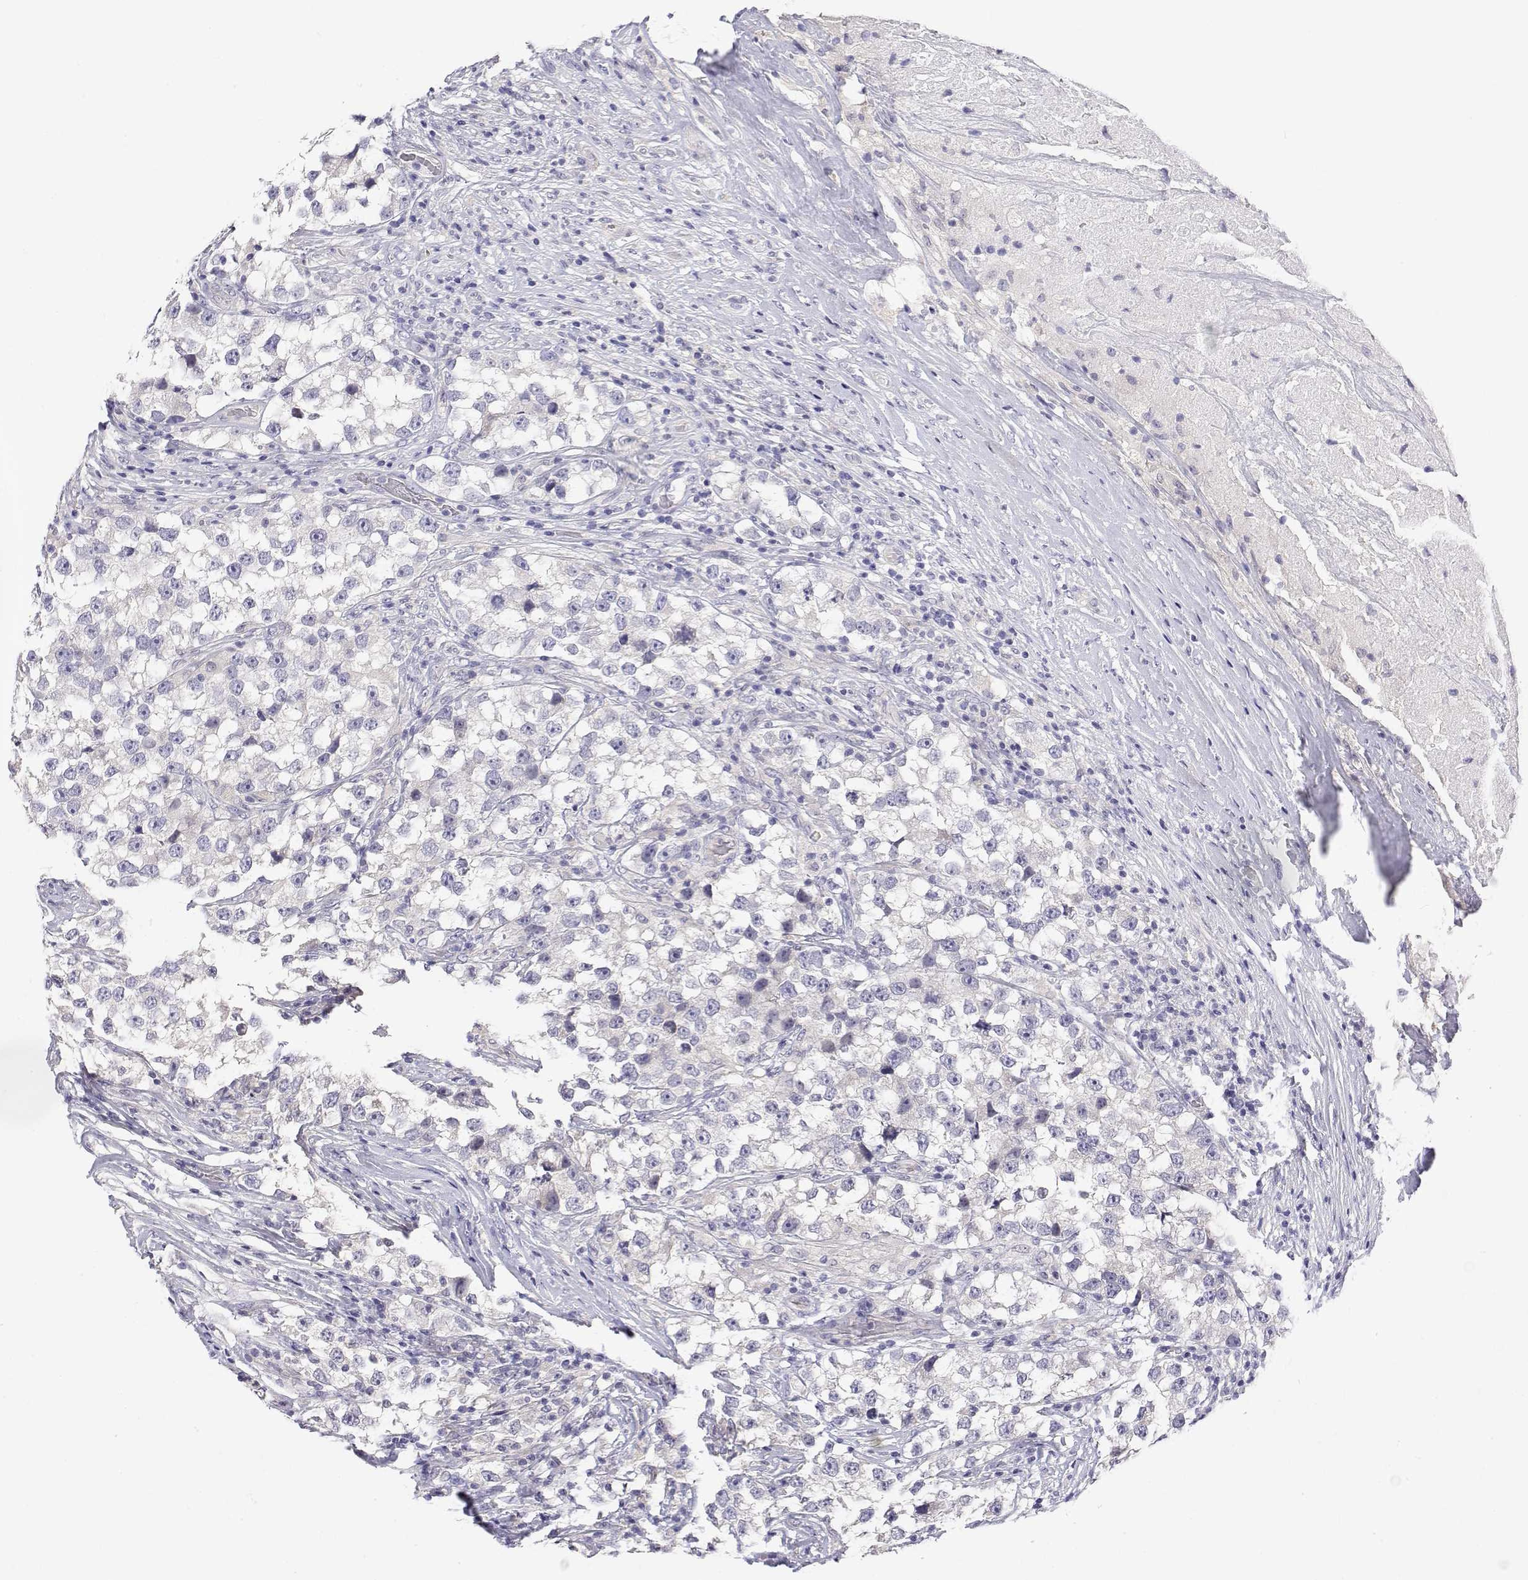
{"staining": {"intensity": "negative", "quantity": "none", "location": "none"}, "tissue": "testis cancer", "cell_type": "Tumor cells", "image_type": "cancer", "snomed": [{"axis": "morphology", "description": "Seminoma, NOS"}, {"axis": "topography", "description": "Testis"}], "caption": "Testis cancer stained for a protein using immunohistochemistry demonstrates no staining tumor cells.", "gene": "LY6D", "patient": {"sex": "male", "age": 46}}